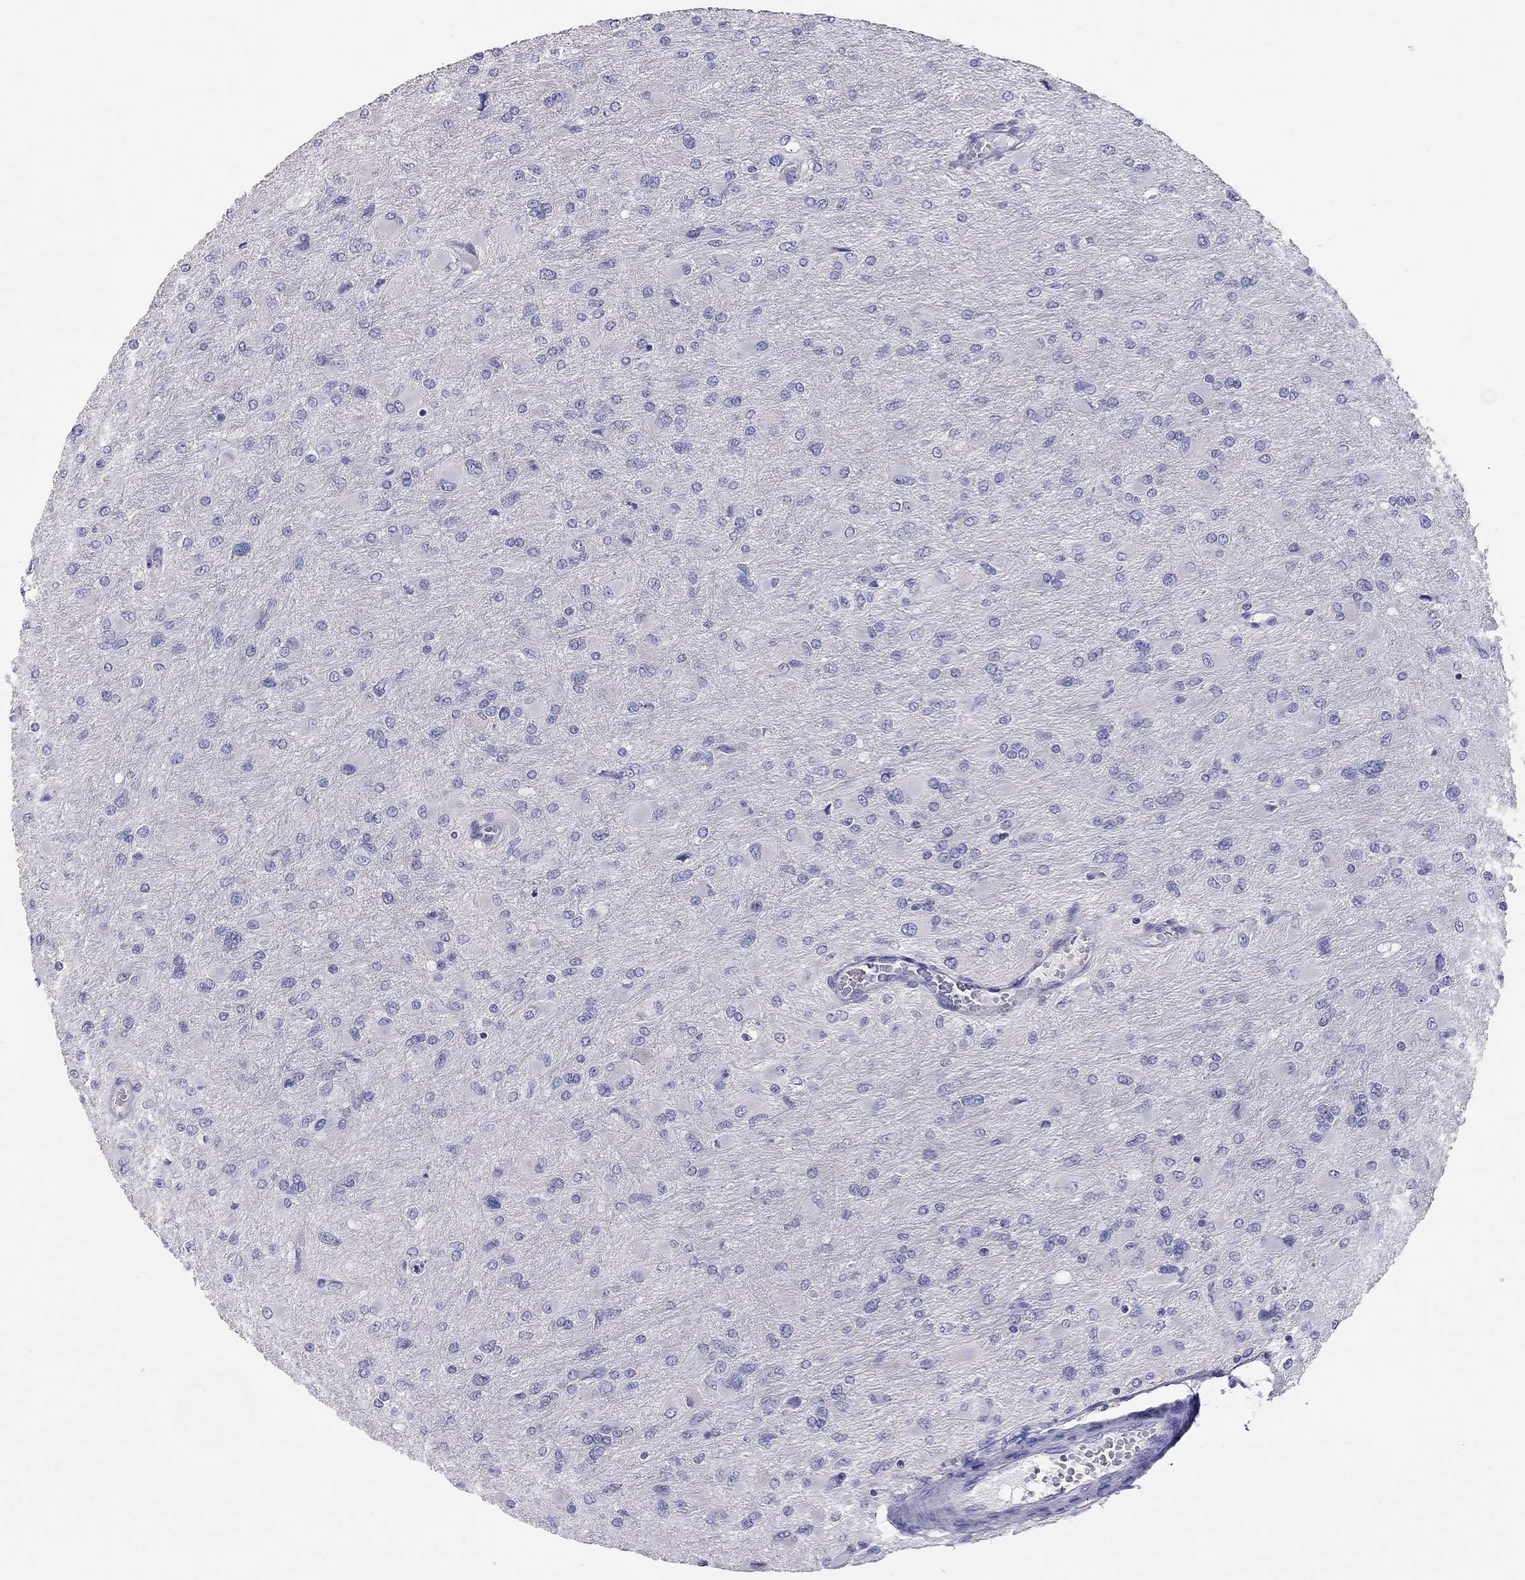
{"staining": {"intensity": "negative", "quantity": "none", "location": "none"}, "tissue": "glioma", "cell_type": "Tumor cells", "image_type": "cancer", "snomed": [{"axis": "morphology", "description": "Glioma, malignant, High grade"}, {"axis": "topography", "description": "Cerebral cortex"}], "caption": "Human malignant glioma (high-grade) stained for a protein using IHC exhibits no expression in tumor cells.", "gene": "CALHM1", "patient": {"sex": "female", "age": 36}}